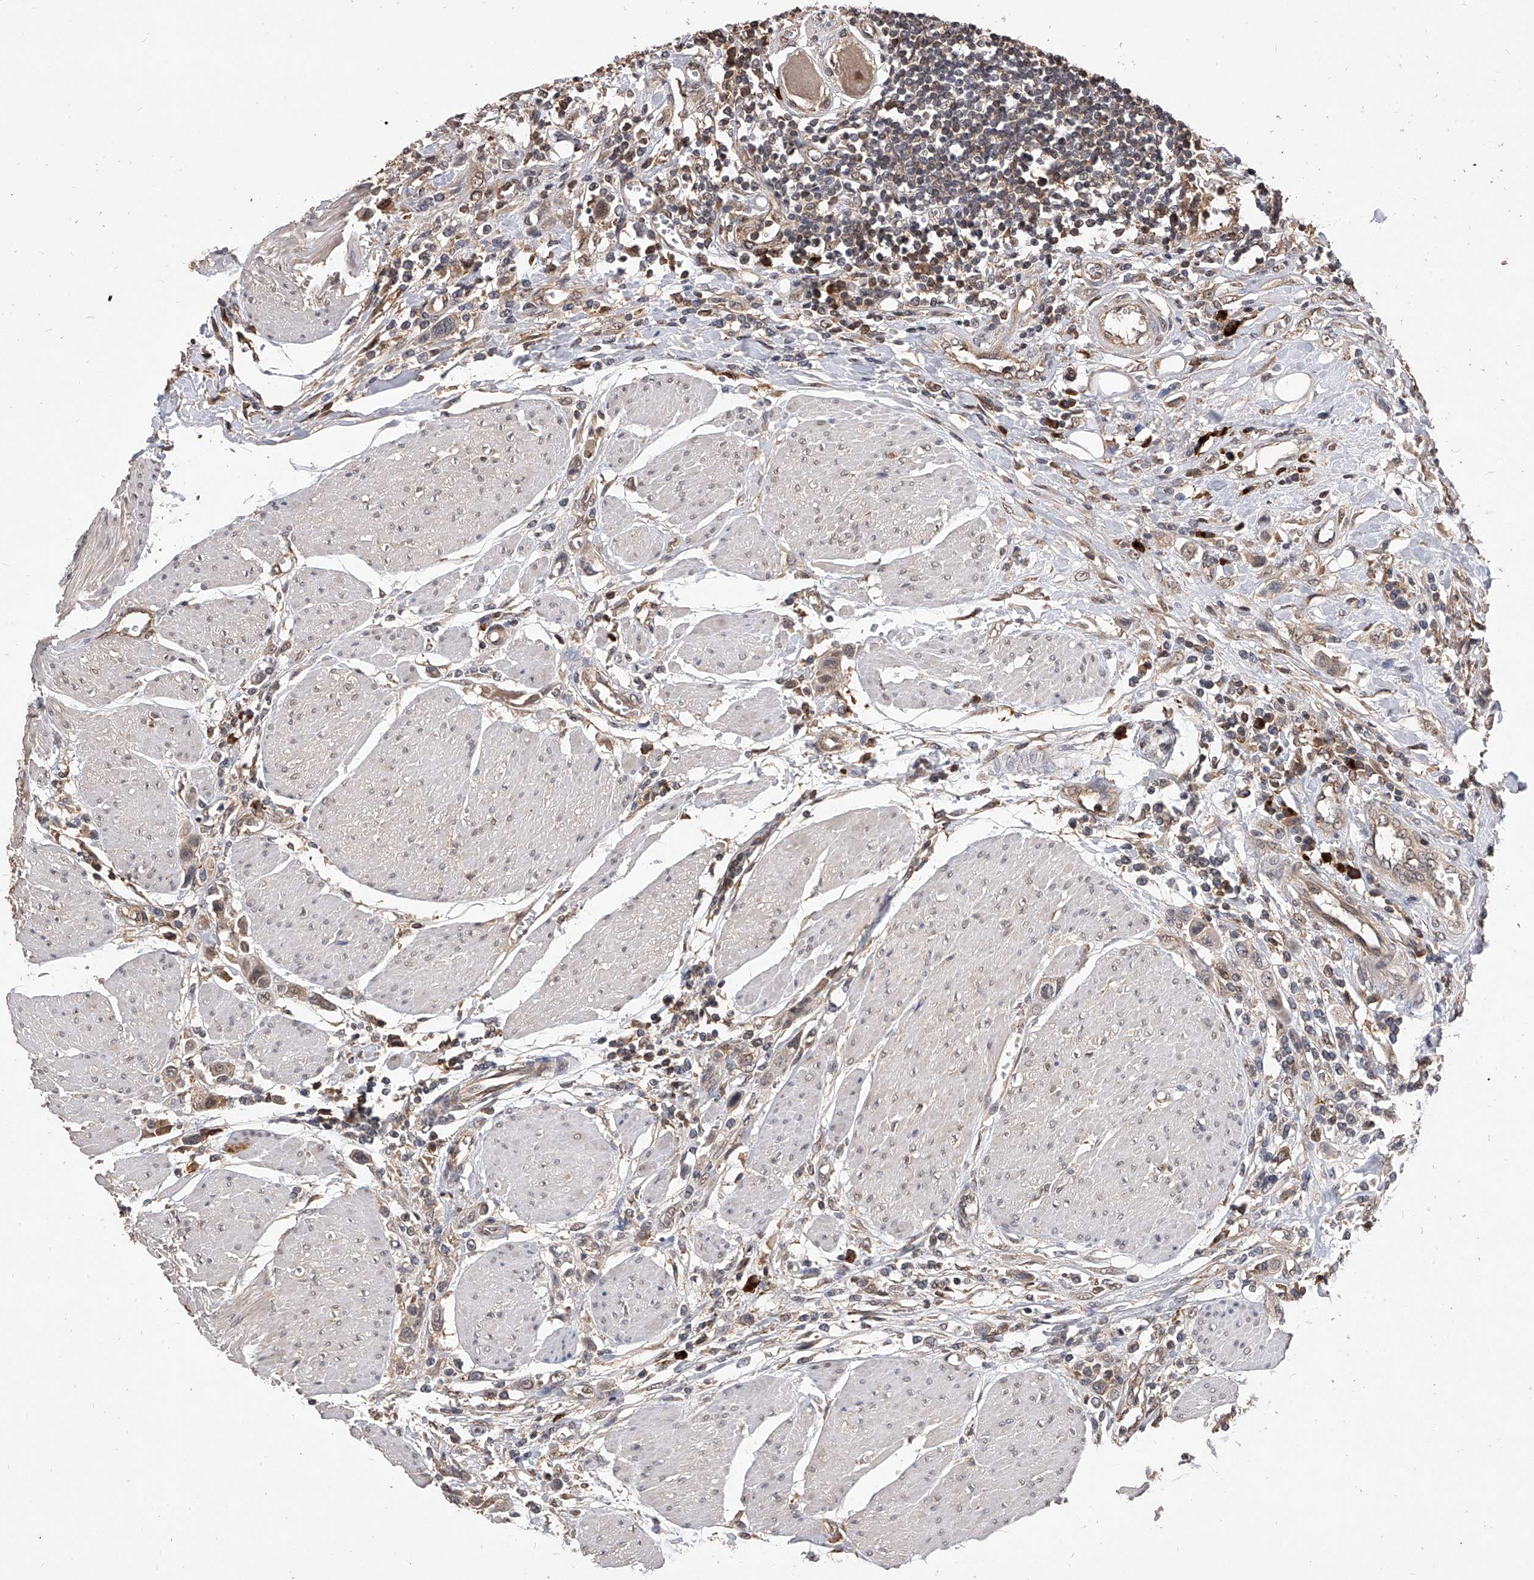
{"staining": {"intensity": "weak", "quantity": "25%-75%", "location": "cytoplasmic/membranous"}, "tissue": "urothelial cancer", "cell_type": "Tumor cells", "image_type": "cancer", "snomed": [{"axis": "morphology", "description": "Urothelial carcinoma, High grade"}, {"axis": "topography", "description": "Urinary bladder"}], "caption": "Immunohistochemical staining of human urothelial cancer displays low levels of weak cytoplasmic/membranous staining in about 25%-75% of tumor cells.", "gene": "CFAP410", "patient": {"sex": "male", "age": 50}}